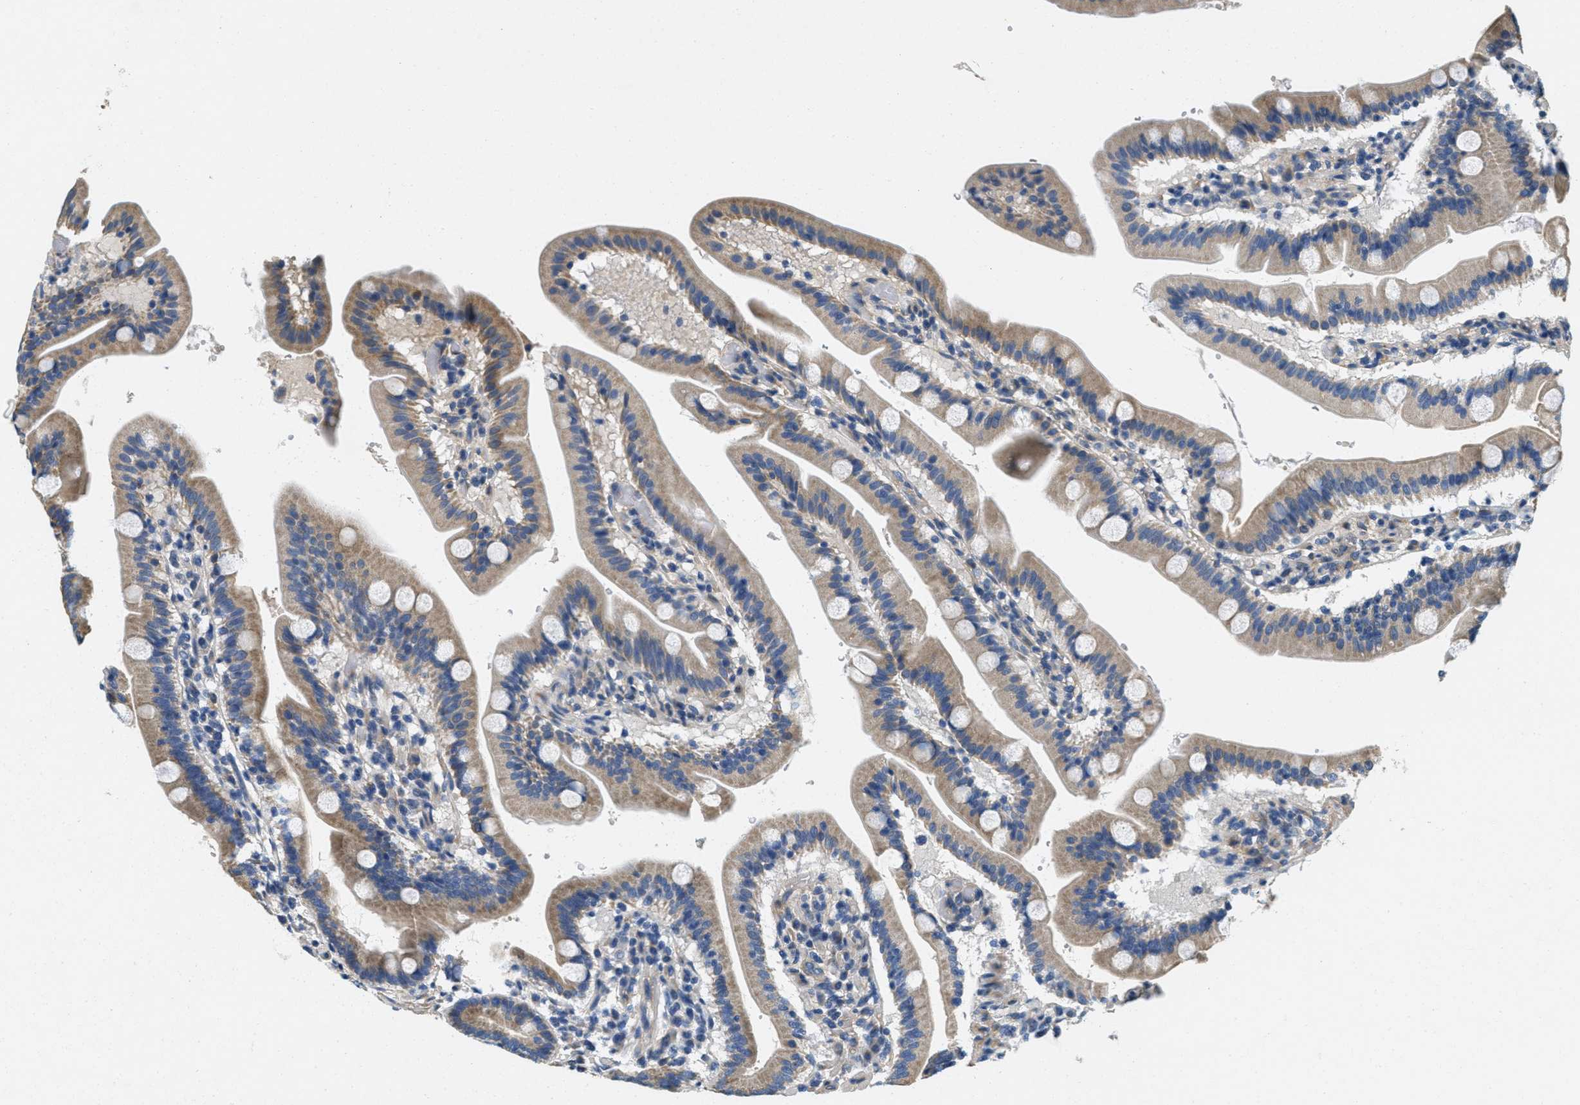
{"staining": {"intensity": "moderate", "quantity": ">75%", "location": "cytoplasmic/membranous"}, "tissue": "duodenum", "cell_type": "Glandular cells", "image_type": "normal", "snomed": [{"axis": "morphology", "description": "Normal tissue, NOS"}, {"axis": "topography", "description": "Duodenum"}], "caption": "A photomicrograph of duodenum stained for a protein displays moderate cytoplasmic/membranous brown staining in glandular cells. (DAB (3,3'-diaminobenzidine) = brown stain, brightfield microscopy at high magnification).", "gene": "TOMM70", "patient": {"sex": "male", "age": 54}}